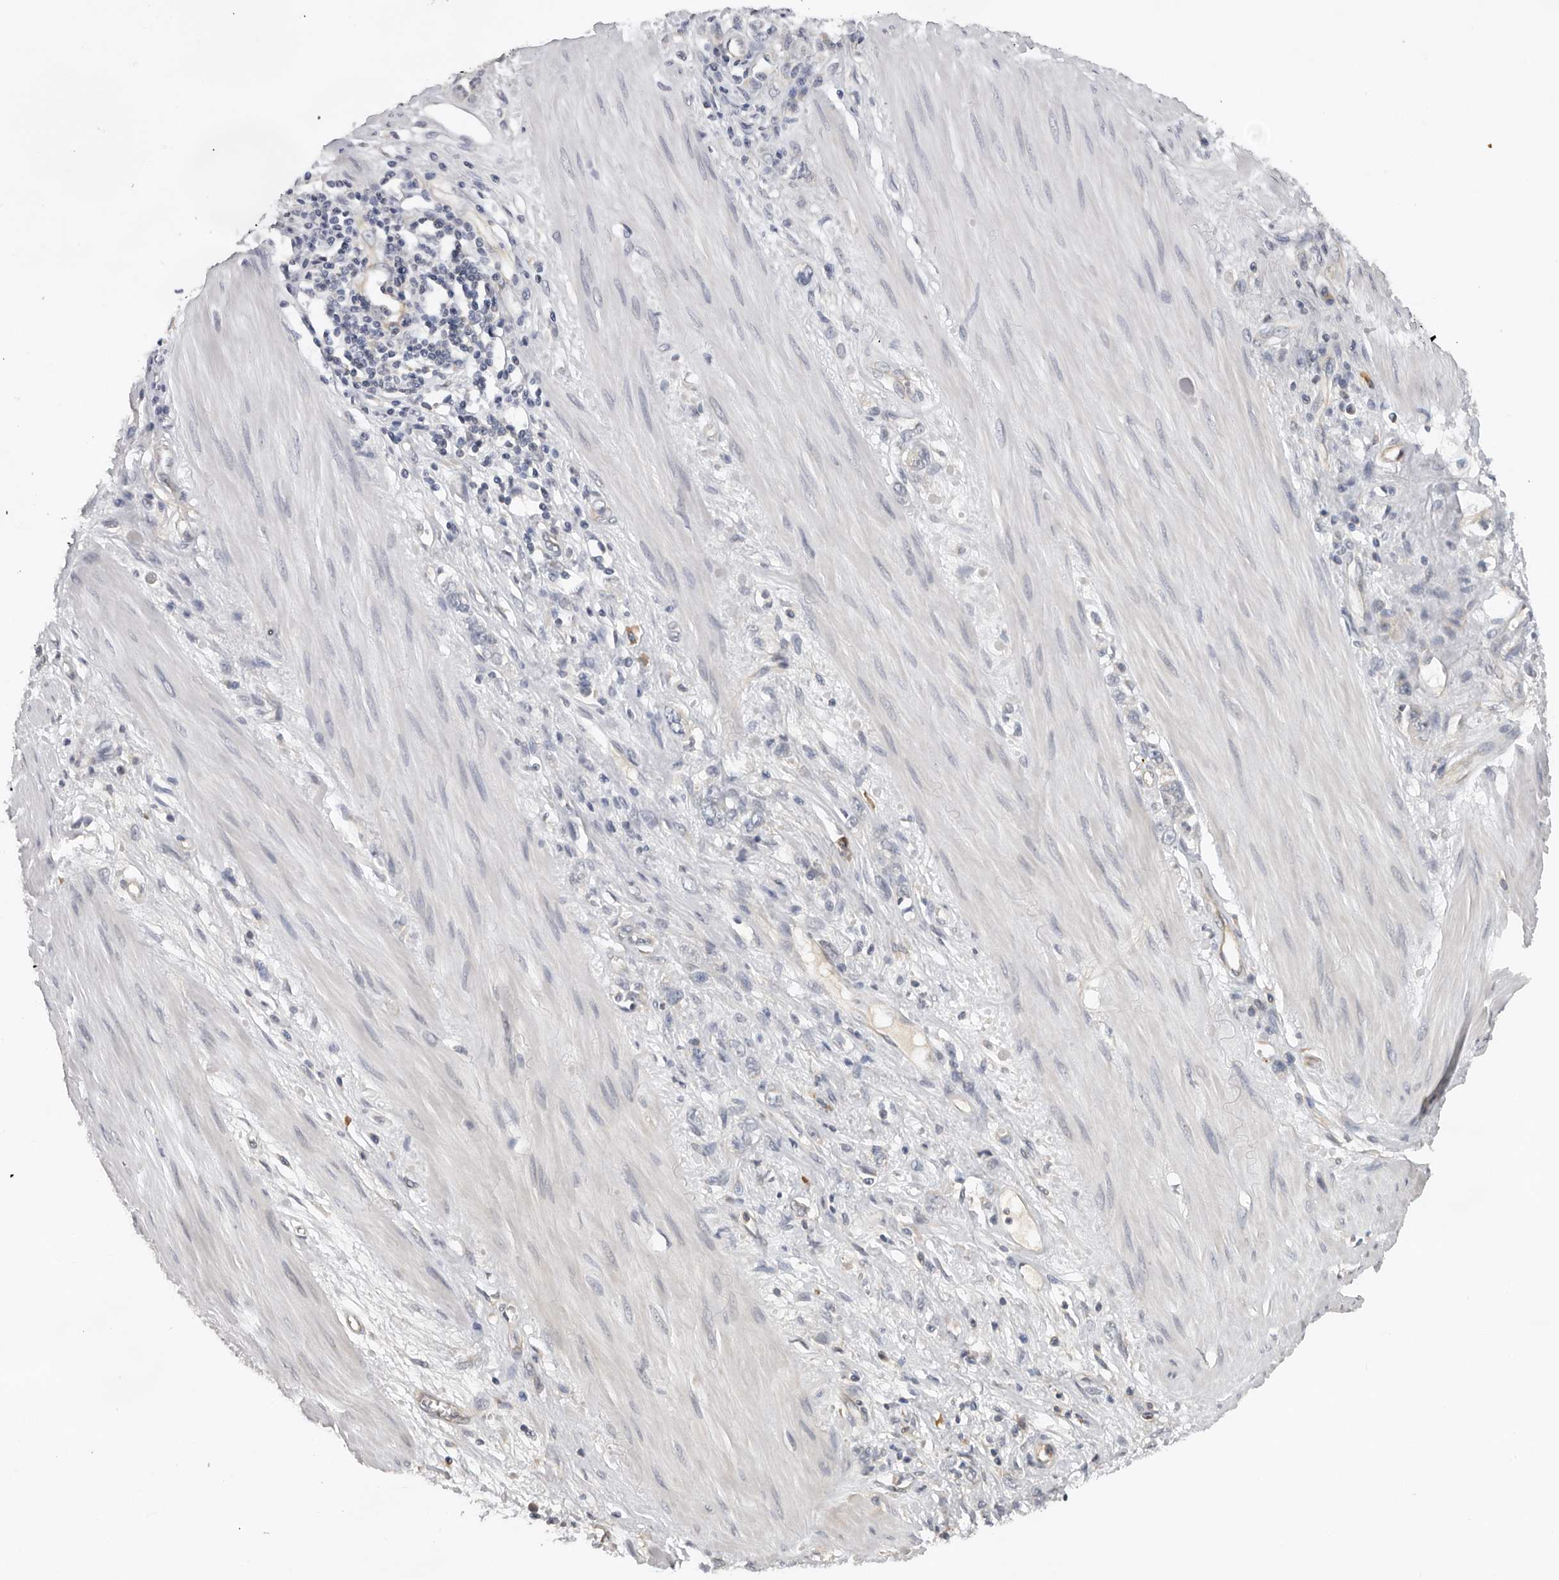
{"staining": {"intensity": "weak", "quantity": "<25%", "location": "cytoplasmic/membranous"}, "tissue": "stomach cancer", "cell_type": "Tumor cells", "image_type": "cancer", "snomed": [{"axis": "morphology", "description": "Adenocarcinoma, NOS"}, {"axis": "topography", "description": "Stomach"}], "caption": "High magnification brightfield microscopy of stomach adenocarcinoma stained with DAB (3,3'-diaminobenzidine) (brown) and counterstained with hematoxylin (blue): tumor cells show no significant positivity.", "gene": "RNF157", "patient": {"sex": "female", "age": 76}}